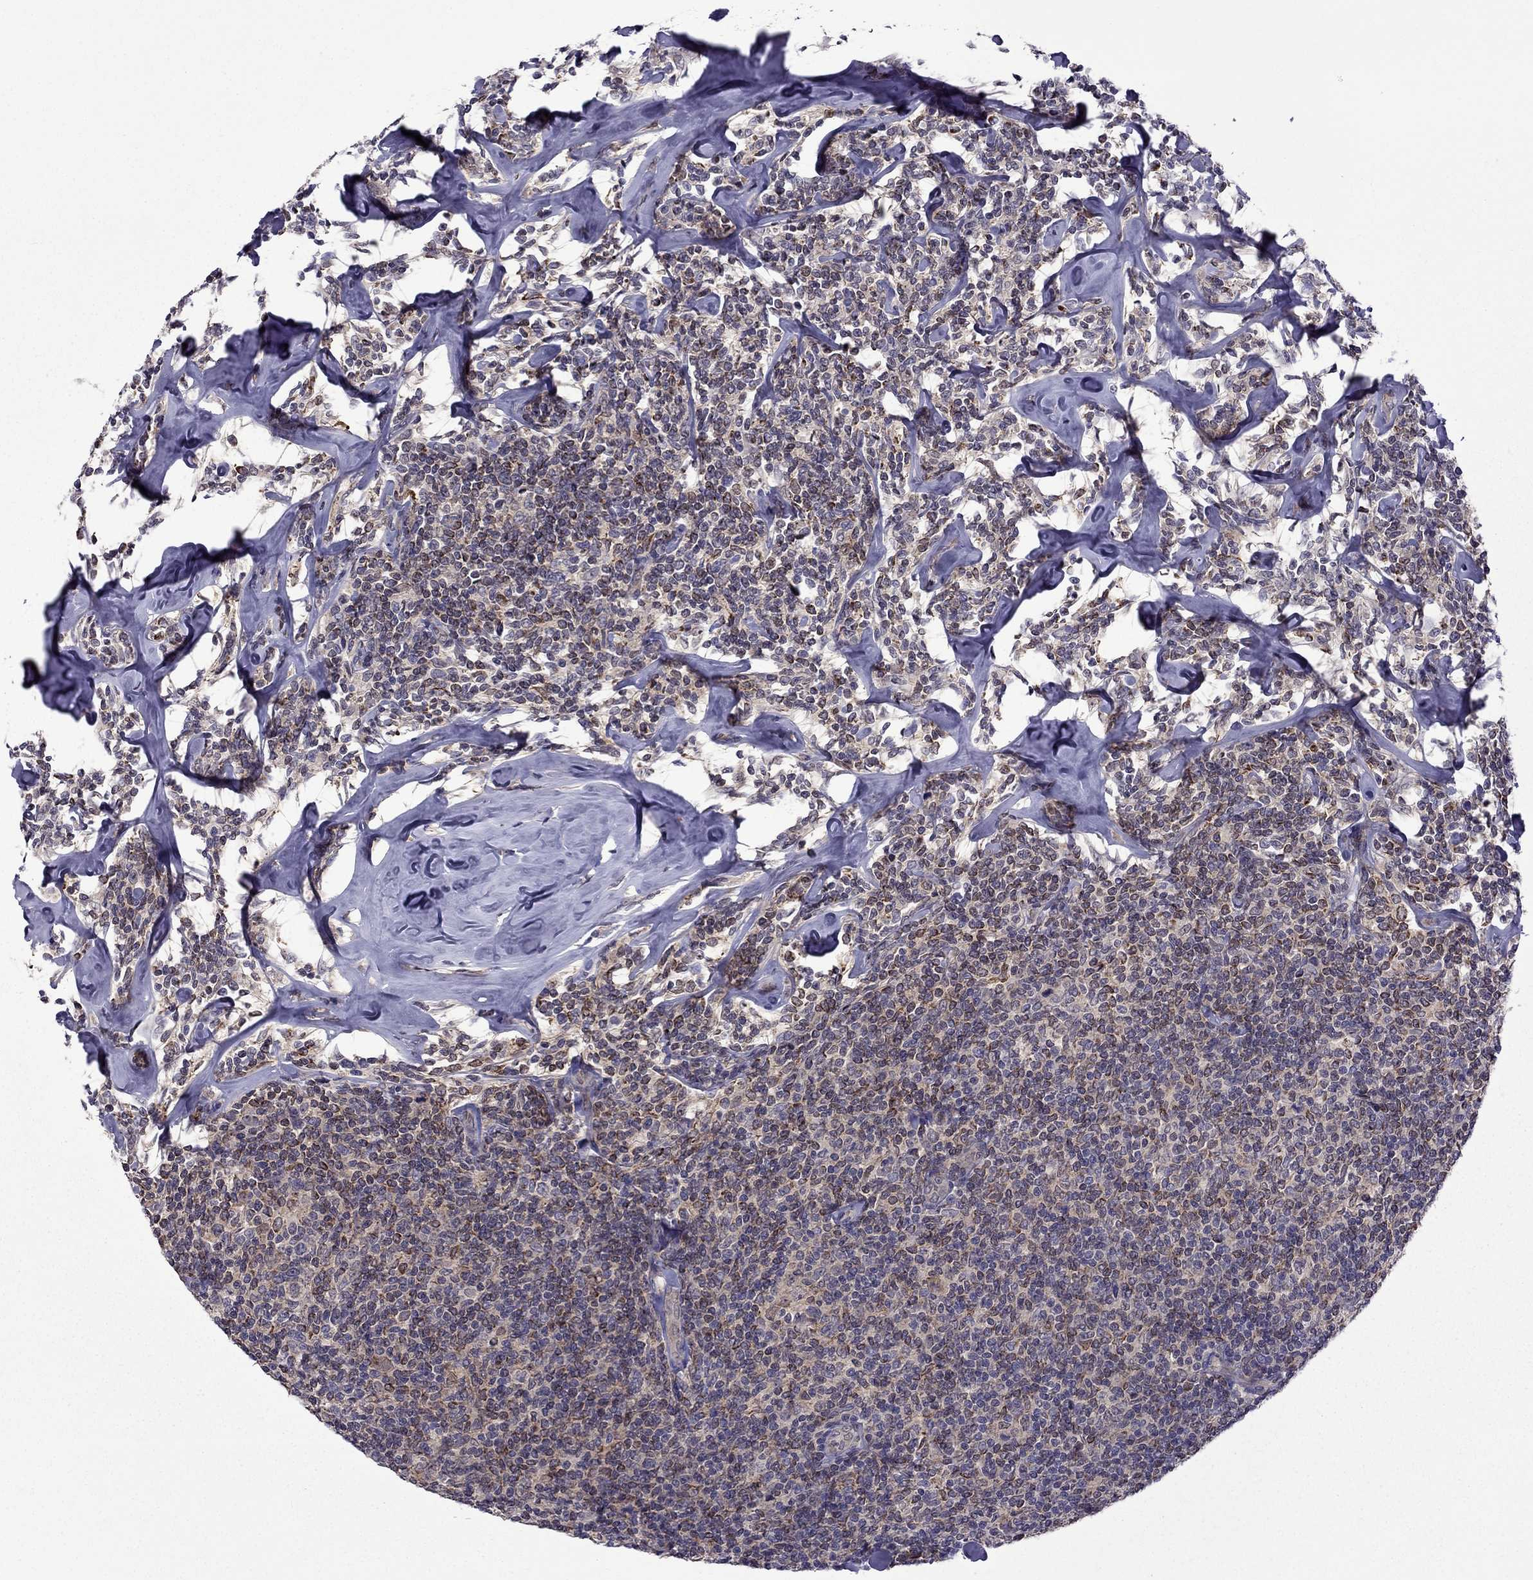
{"staining": {"intensity": "weak", "quantity": ">75%", "location": "cytoplasmic/membranous"}, "tissue": "lymphoma", "cell_type": "Tumor cells", "image_type": "cancer", "snomed": [{"axis": "morphology", "description": "Malignant lymphoma, non-Hodgkin's type, Low grade"}, {"axis": "topography", "description": "Lymph node"}], "caption": "Protein analysis of malignant lymphoma, non-Hodgkin's type (low-grade) tissue displays weak cytoplasmic/membranous expression in about >75% of tumor cells.", "gene": "CDK5", "patient": {"sex": "female", "age": 56}}